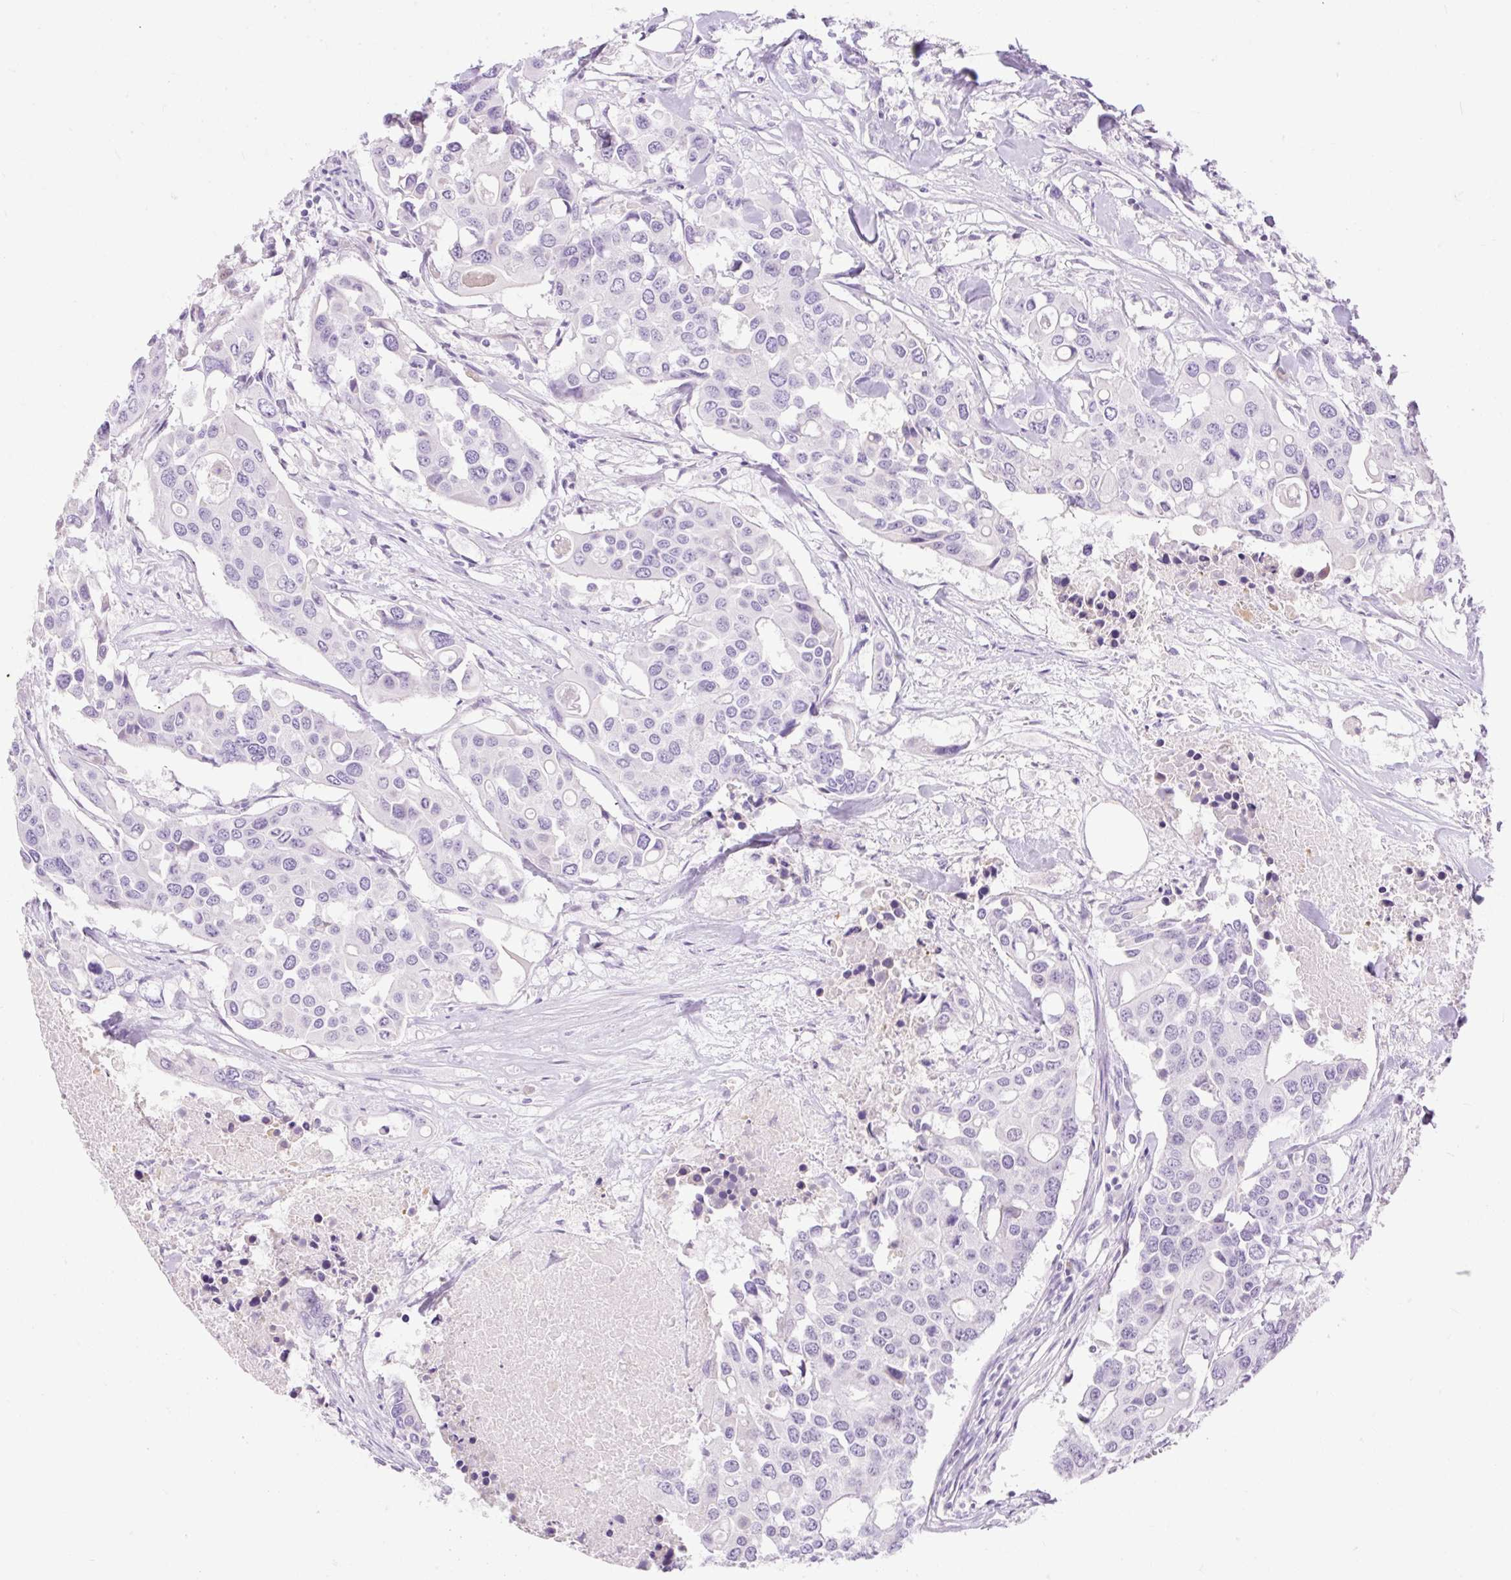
{"staining": {"intensity": "negative", "quantity": "none", "location": "none"}, "tissue": "colorectal cancer", "cell_type": "Tumor cells", "image_type": "cancer", "snomed": [{"axis": "morphology", "description": "Adenocarcinoma, NOS"}, {"axis": "topography", "description": "Colon"}], "caption": "Colorectal adenocarcinoma stained for a protein using IHC reveals no expression tumor cells.", "gene": "SLC25A40", "patient": {"sex": "male", "age": 77}}